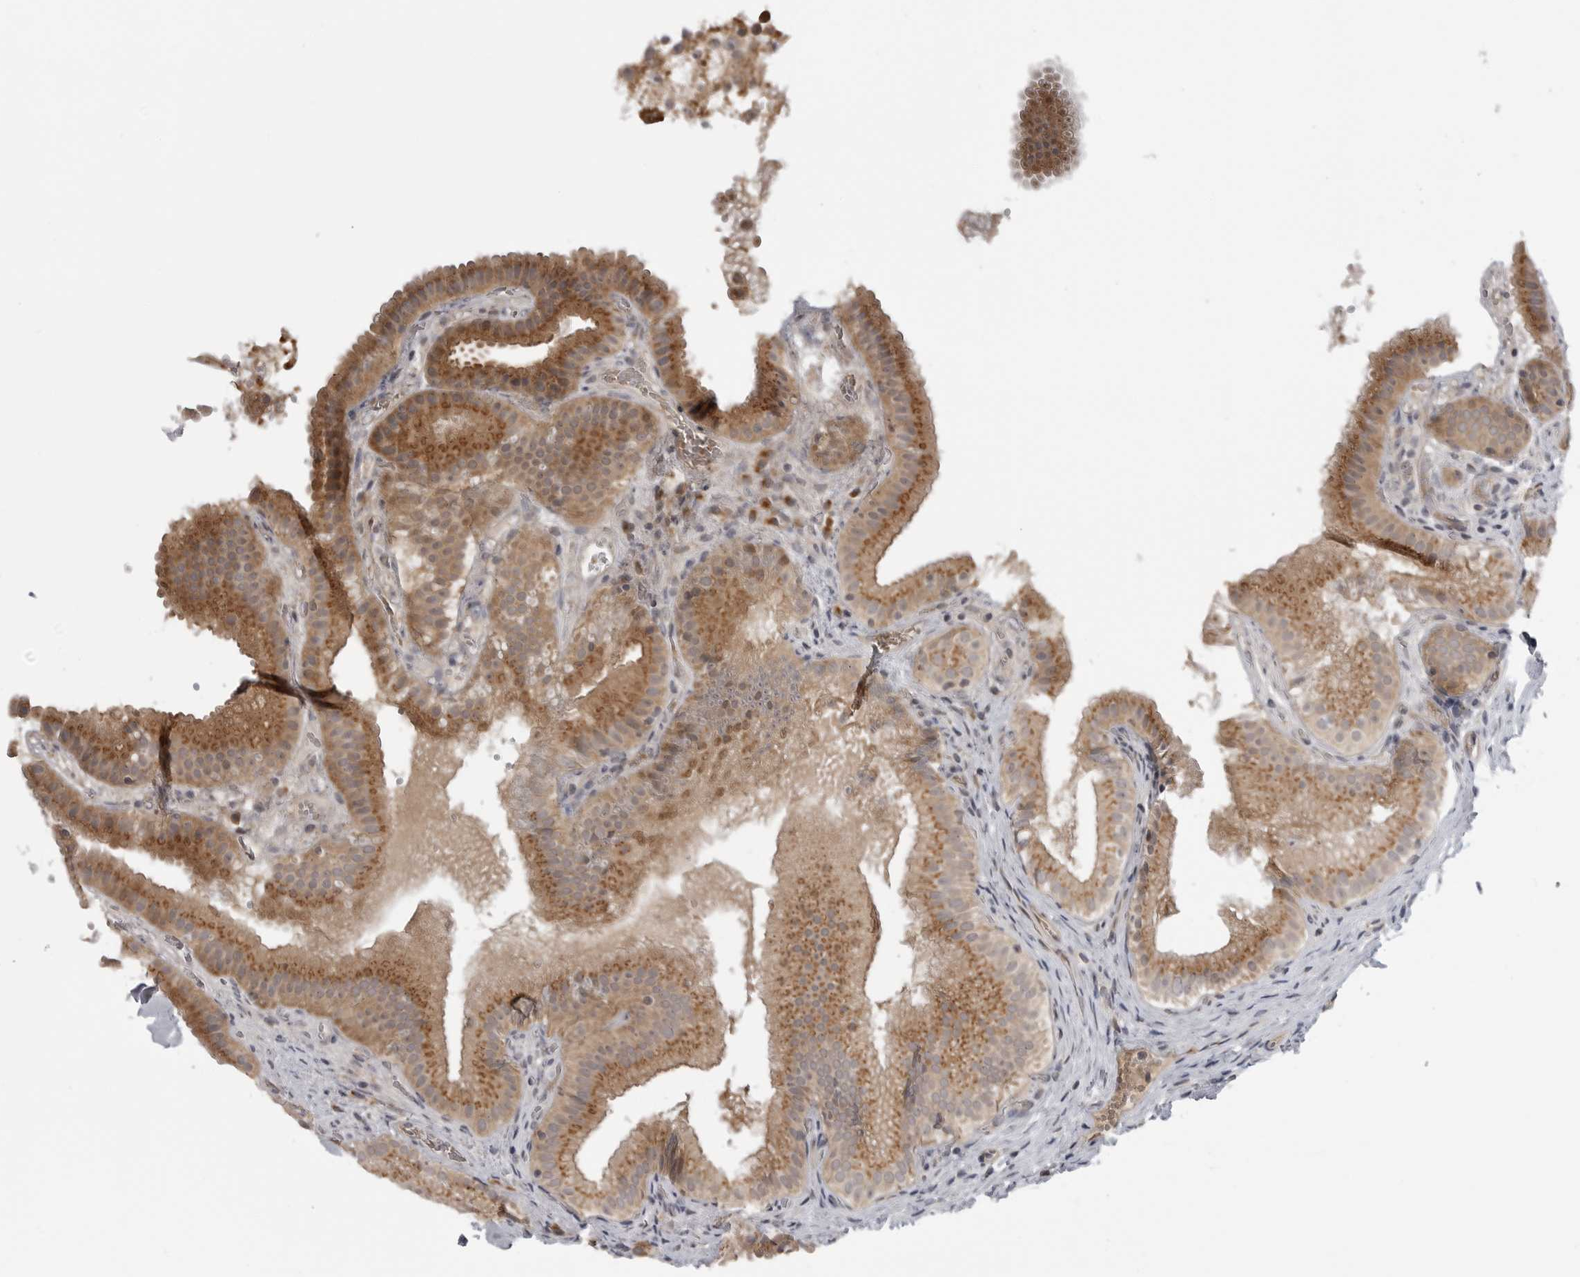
{"staining": {"intensity": "moderate", "quantity": ">75%", "location": "cytoplasmic/membranous"}, "tissue": "gallbladder", "cell_type": "Glandular cells", "image_type": "normal", "snomed": [{"axis": "morphology", "description": "Normal tissue, NOS"}, {"axis": "topography", "description": "Gallbladder"}], "caption": "Immunohistochemical staining of normal gallbladder exhibits >75% levels of moderate cytoplasmic/membranous protein staining in about >75% of glandular cells. Nuclei are stained in blue.", "gene": "LRRC45", "patient": {"sex": "female", "age": 30}}